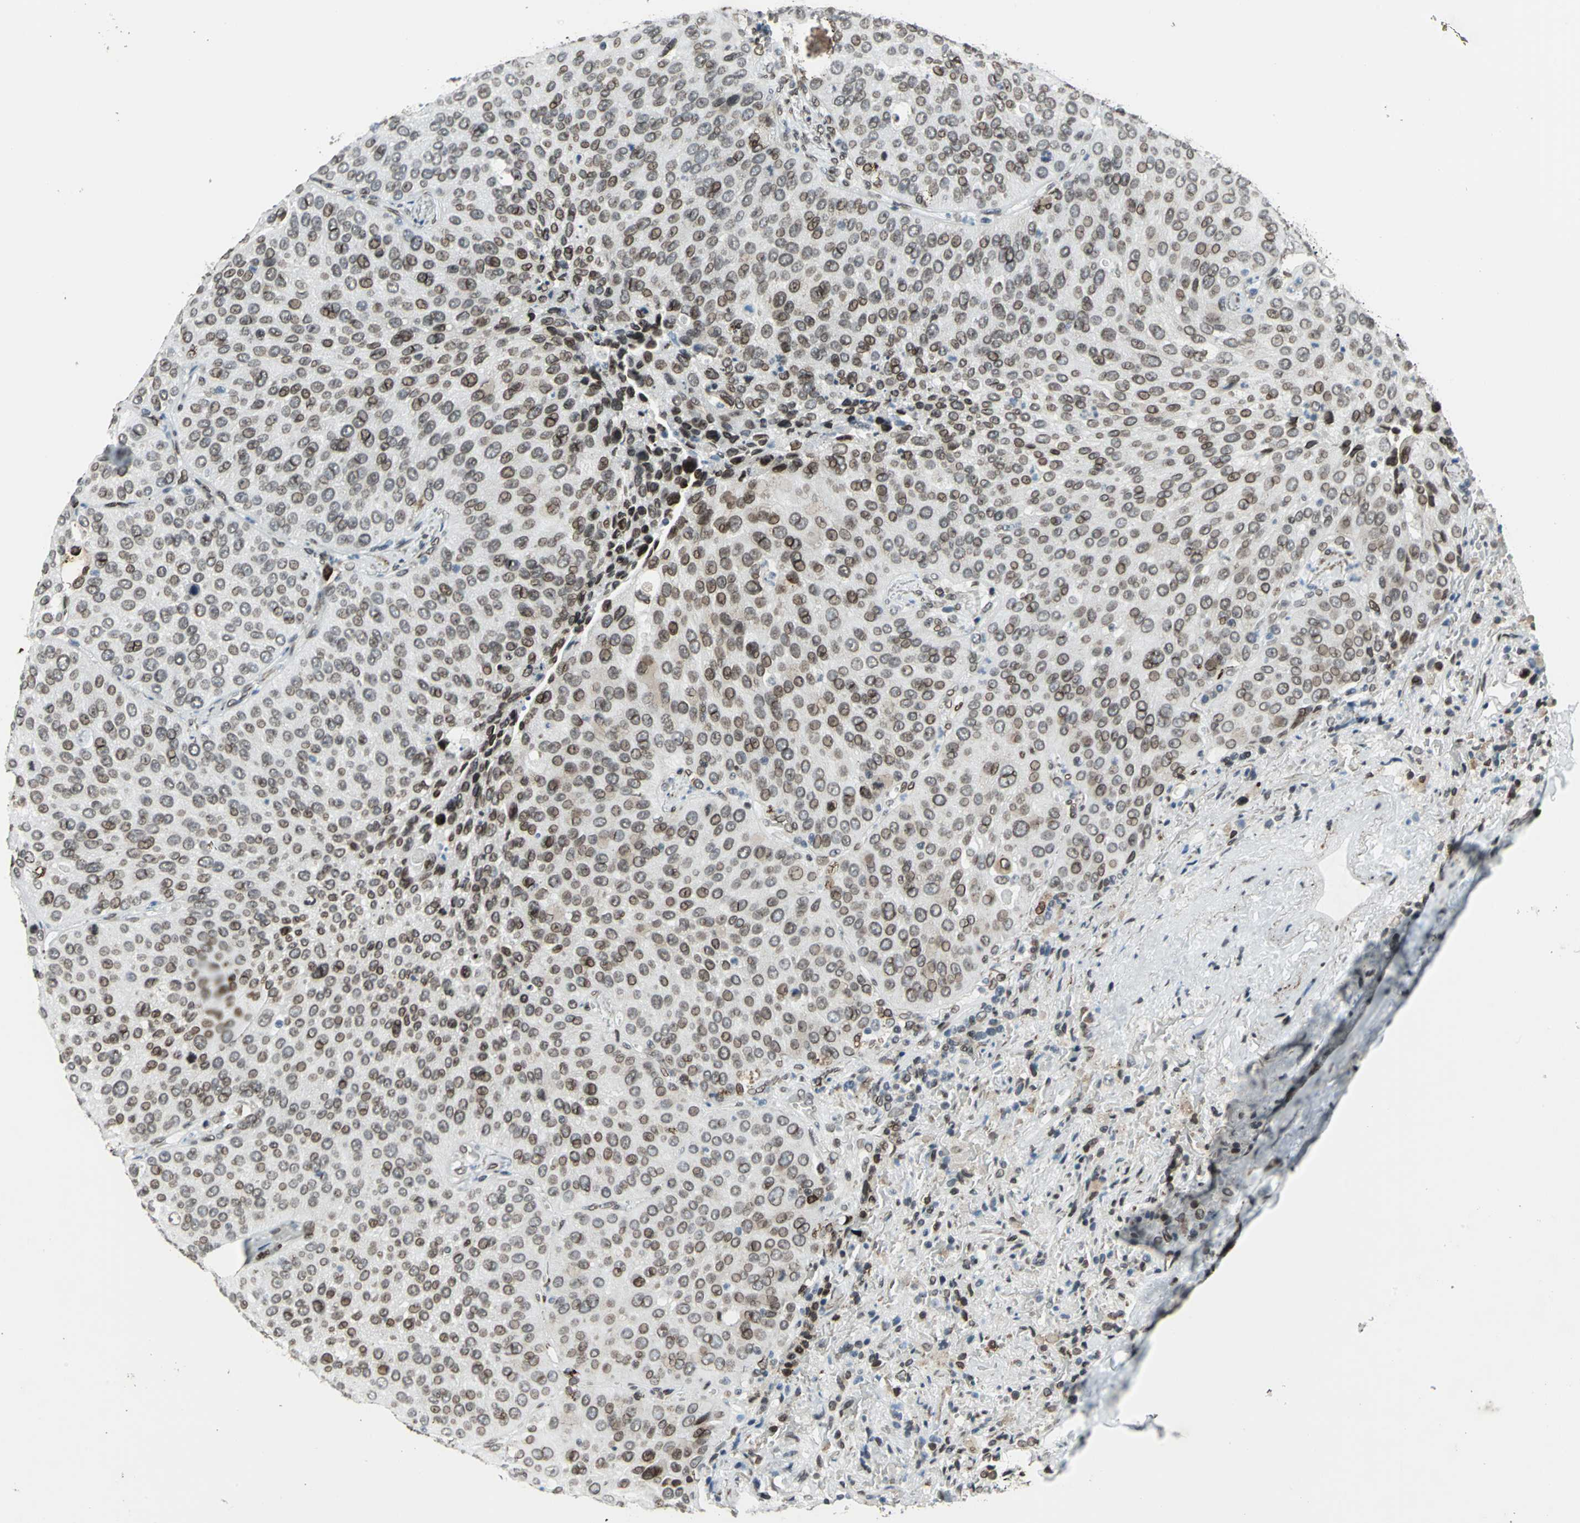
{"staining": {"intensity": "moderate", "quantity": ">75%", "location": "cytoplasmic/membranous,nuclear"}, "tissue": "lung cancer", "cell_type": "Tumor cells", "image_type": "cancer", "snomed": [{"axis": "morphology", "description": "Squamous cell carcinoma, NOS"}, {"axis": "topography", "description": "Lung"}], "caption": "Protein expression analysis of lung cancer demonstrates moderate cytoplasmic/membranous and nuclear expression in about >75% of tumor cells.", "gene": "ISY1", "patient": {"sex": "male", "age": 54}}